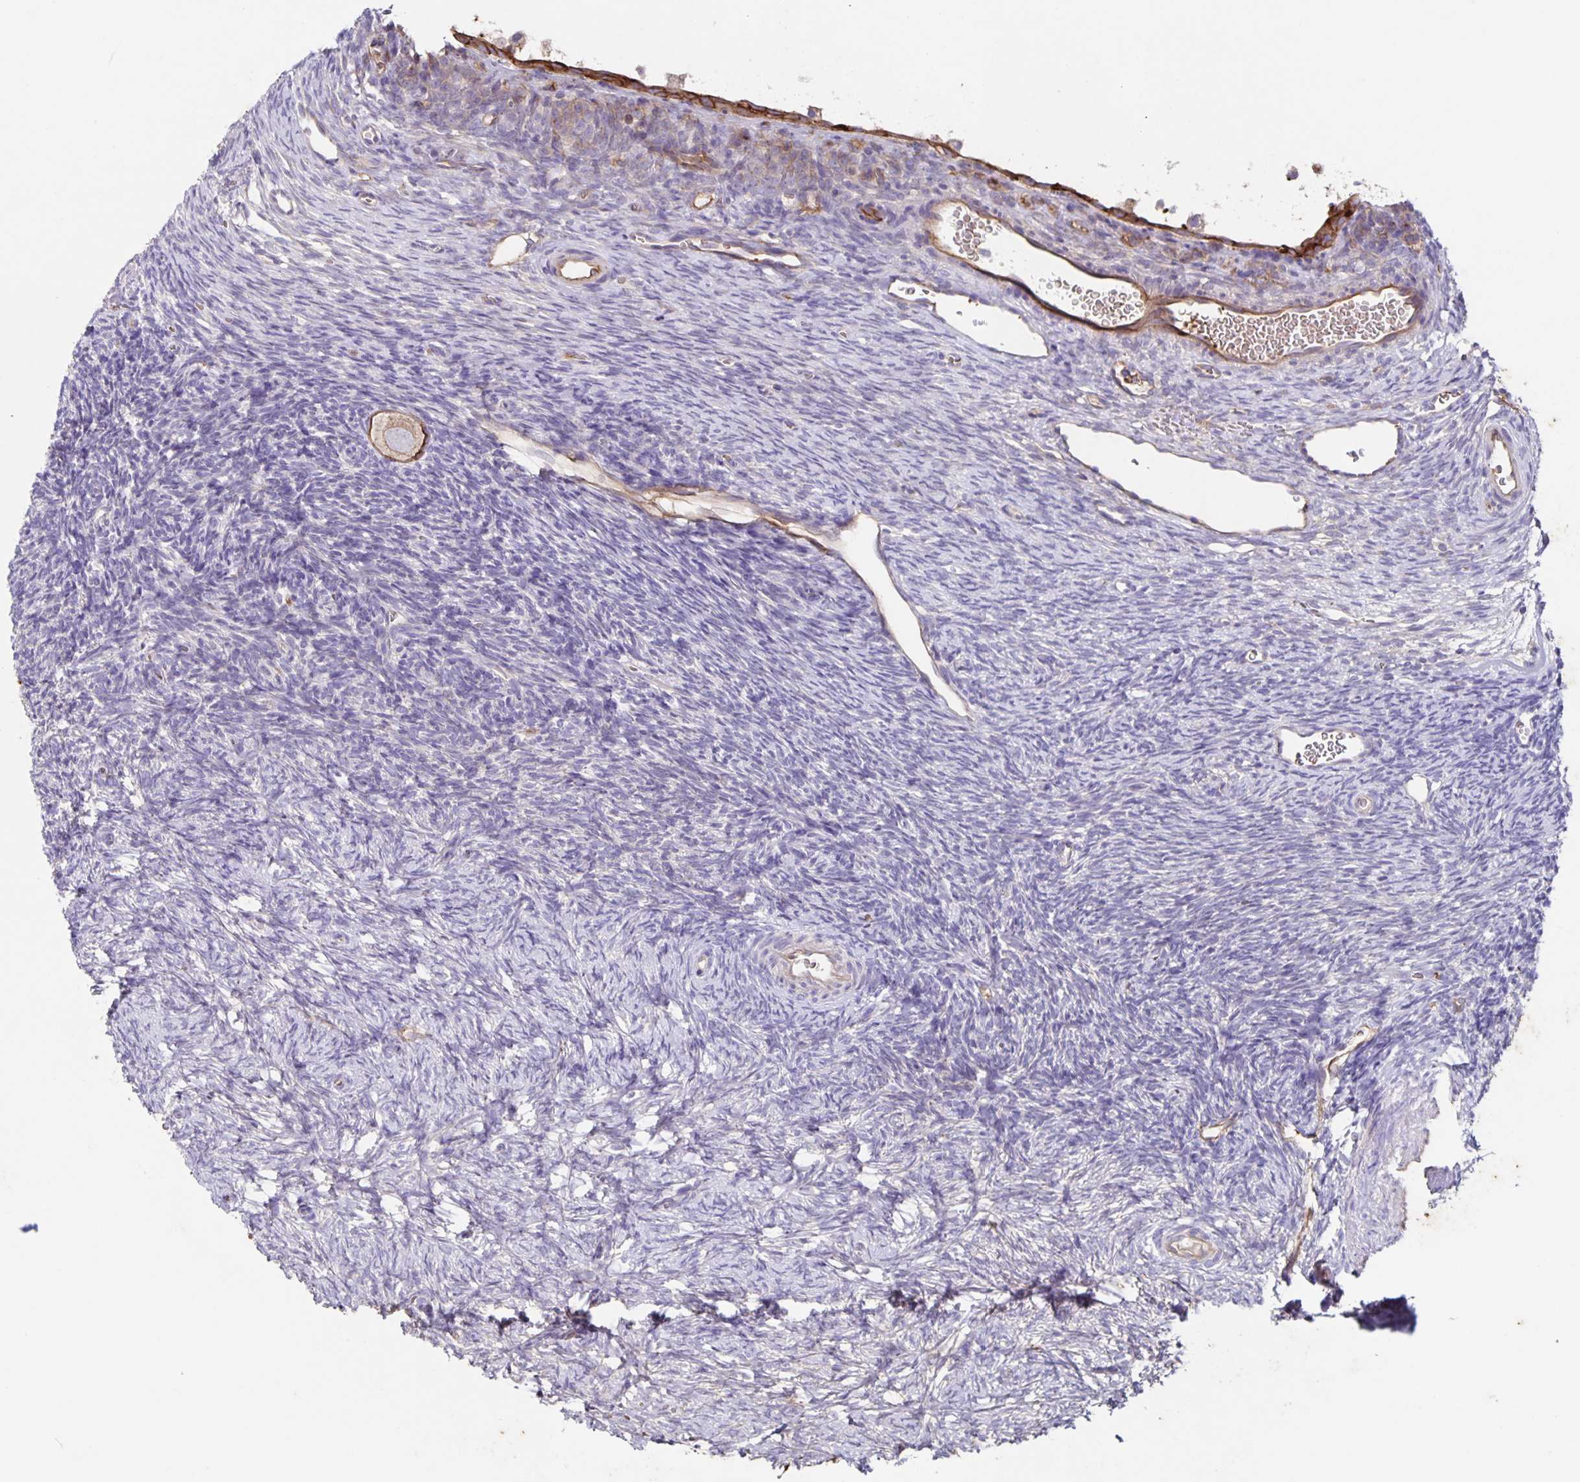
{"staining": {"intensity": "moderate", "quantity": ">75%", "location": "cytoplasmic/membranous"}, "tissue": "ovary", "cell_type": "Follicle cells", "image_type": "normal", "snomed": [{"axis": "morphology", "description": "Normal tissue, NOS"}, {"axis": "topography", "description": "Ovary"}], "caption": "DAB immunohistochemical staining of benign human ovary demonstrates moderate cytoplasmic/membranous protein staining in approximately >75% of follicle cells.", "gene": "ITGA2", "patient": {"sex": "female", "age": 34}}